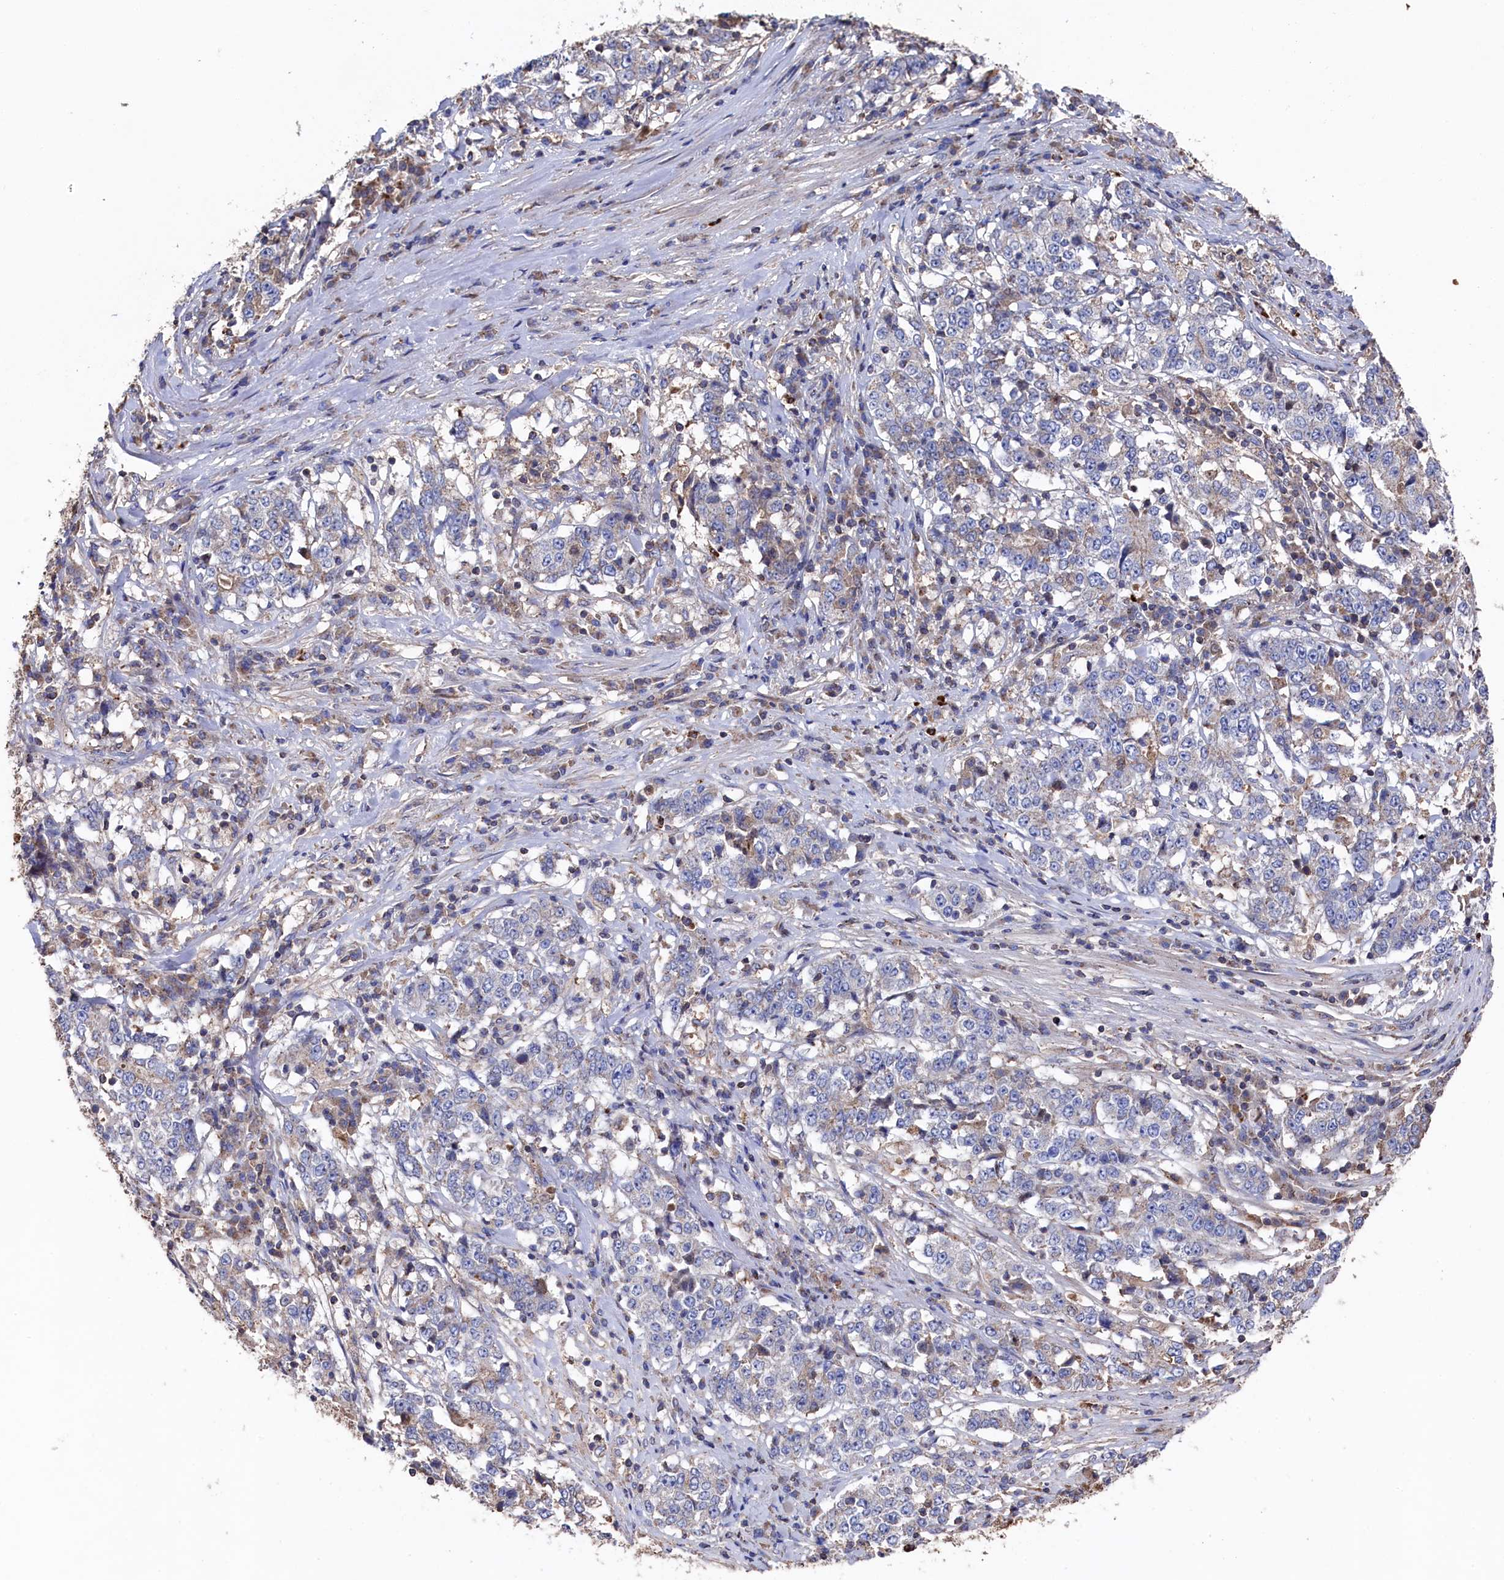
{"staining": {"intensity": "negative", "quantity": "none", "location": "none"}, "tissue": "stomach cancer", "cell_type": "Tumor cells", "image_type": "cancer", "snomed": [{"axis": "morphology", "description": "Adenocarcinoma, NOS"}, {"axis": "topography", "description": "Stomach"}], "caption": "Stomach cancer (adenocarcinoma) was stained to show a protein in brown. There is no significant staining in tumor cells.", "gene": "TK2", "patient": {"sex": "male", "age": 59}}